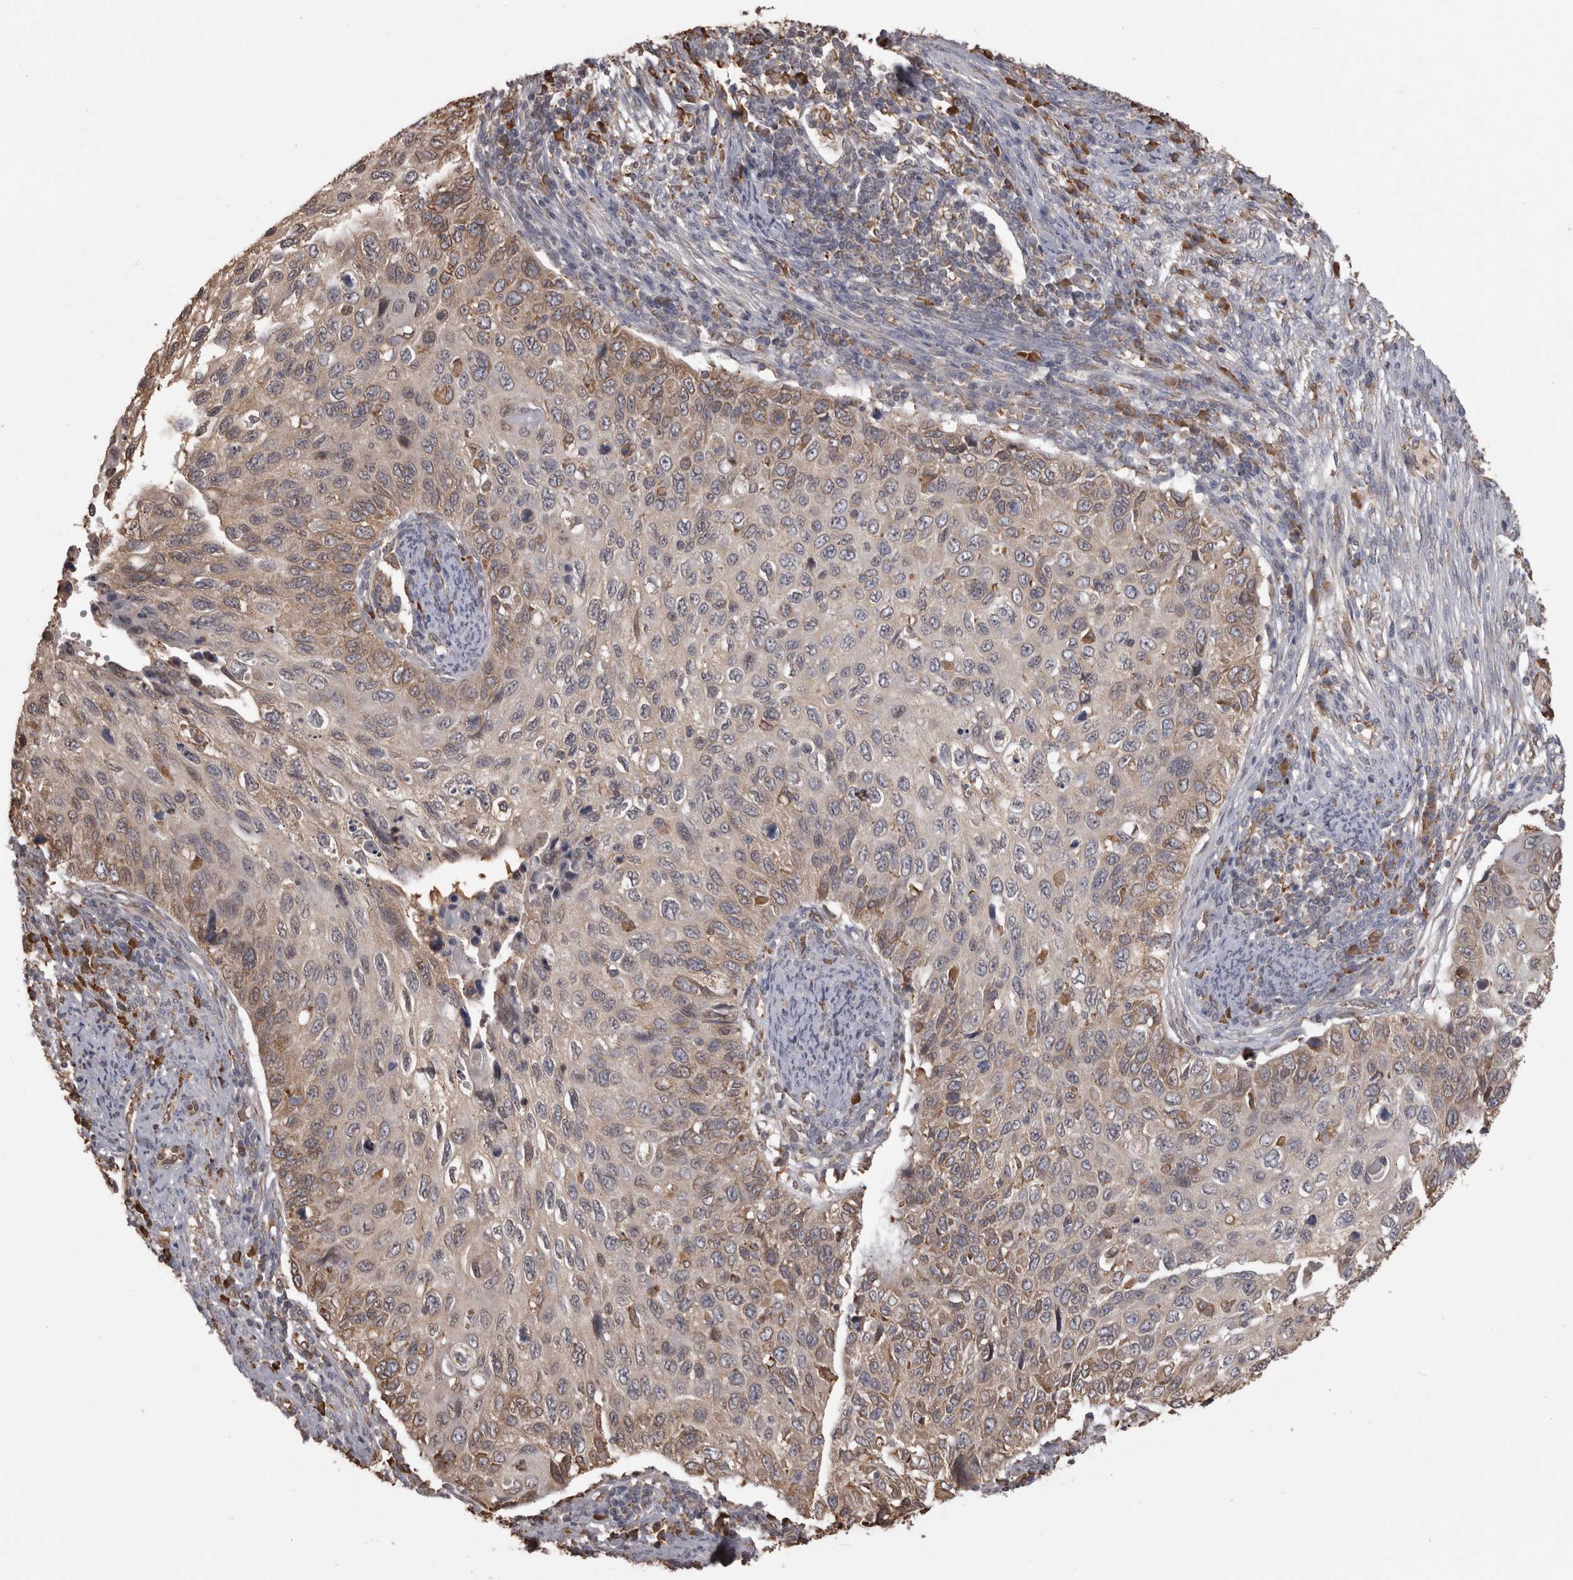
{"staining": {"intensity": "weak", "quantity": "<25%", "location": "cytoplasmic/membranous"}, "tissue": "cervical cancer", "cell_type": "Tumor cells", "image_type": "cancer", "snomed": [{"axis": "morphology", "description": "Squamous cell carcinoma, NOS"}, {"axis": "topography", "description": "Cervix"}], "caption": "DAB (3,3'-diaminobenzidine) immunohistochemical staining of cervical squamous cell carcinoma shows no significant expression in tumor cells. (DAB (3,3'-diaminobenzidine) IHC with hematoxylin counter stain).", "gene": "PON2", "patient": {"sex": "female", "age": 70}}